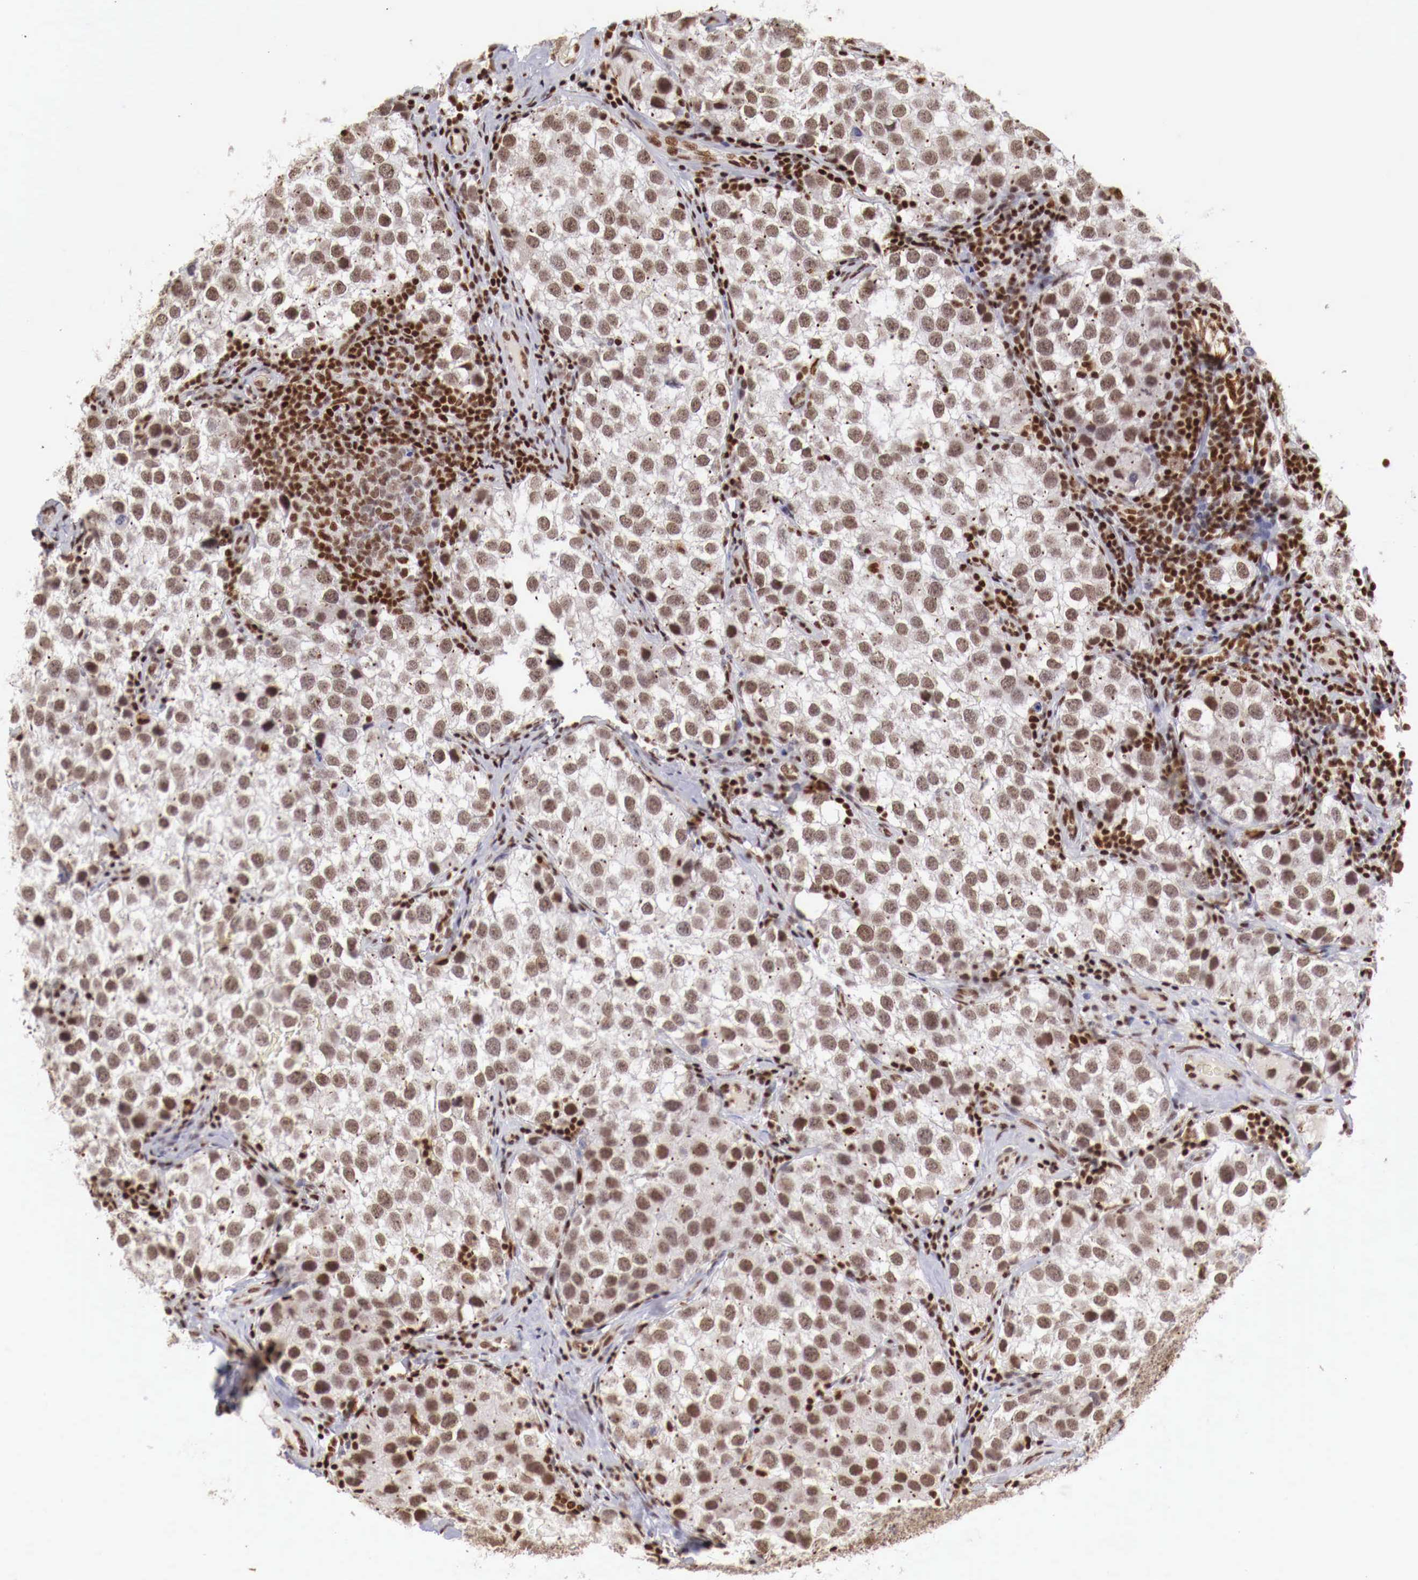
{"staining": {"intensity": "moderate", "quantity": ">75%", "location": "nuclear"}, "tissue": "testis cancer", "cell_type": "Tumor cells", "image_type": "cancer", "snomed": [{"axis": "morphology", "description": "Seminoma, NOS"}, {"axis": "topography", "description": "Testis"}], "caption": "Testis seminoma tissue displays moderate nuclear positivity in about >75% of tumor cells, visualized by immunohistochemistry. (DAB (3,3'-diaminobenzidine) IHC with brightfield microscopy, high magnification).", "gene": "MAX", "patient": {"sex": "male", "age": 39}}